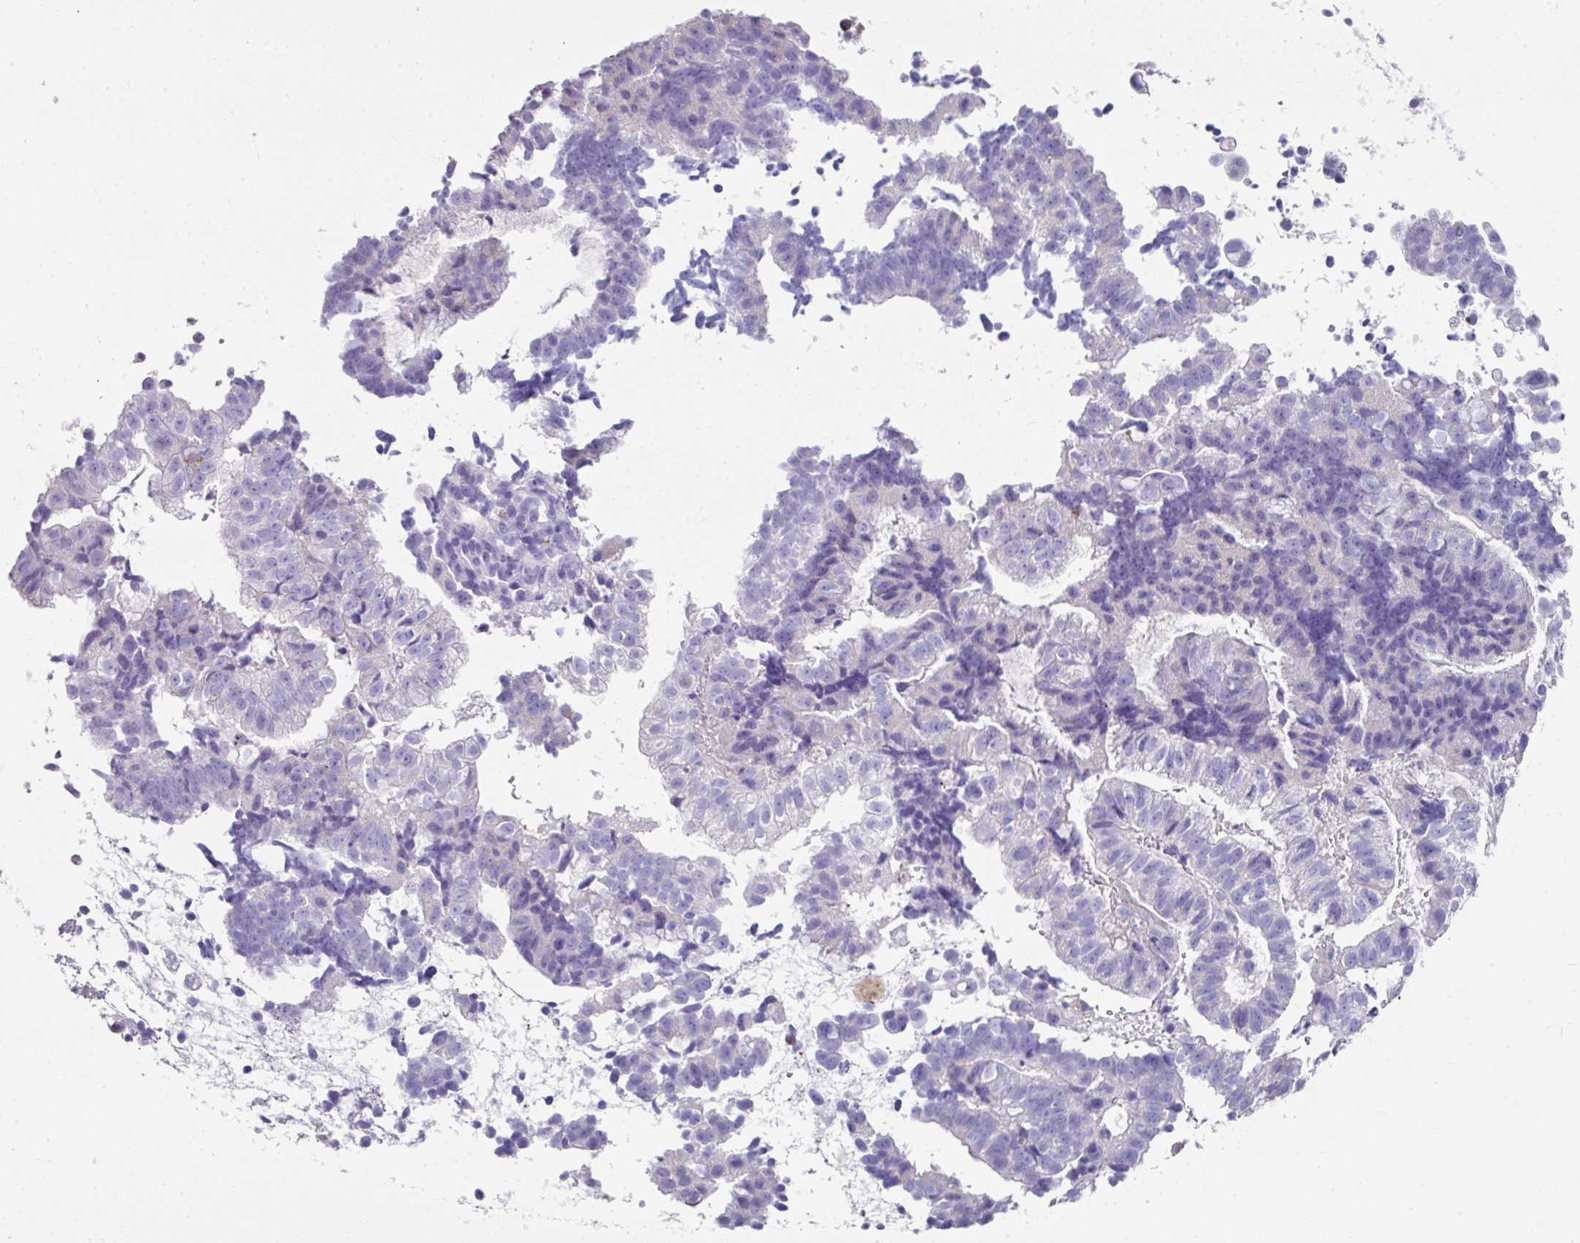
{"staining": {"intensity": "negative", "quantity": "none", "location": "none"}, "tissue": "endometrial cancer", "cell_type": "Tumor cells", "image_type": "cancer", "snomed": [{"axis": "morphology", "description": "Adenocarcinoma, NOS"}, {"axis": "topography", "description": "Endometrium"}], "caption": "This histopathology image is of endometrial cancer (adenocarcinoma) stained with immunohistochemistry to label a protein in brown with the nuclei are counter-stained blue. There is no positivity in tumor cells.", "gene": "CPVL", "patient": {"sex": "female", "age": 76}}